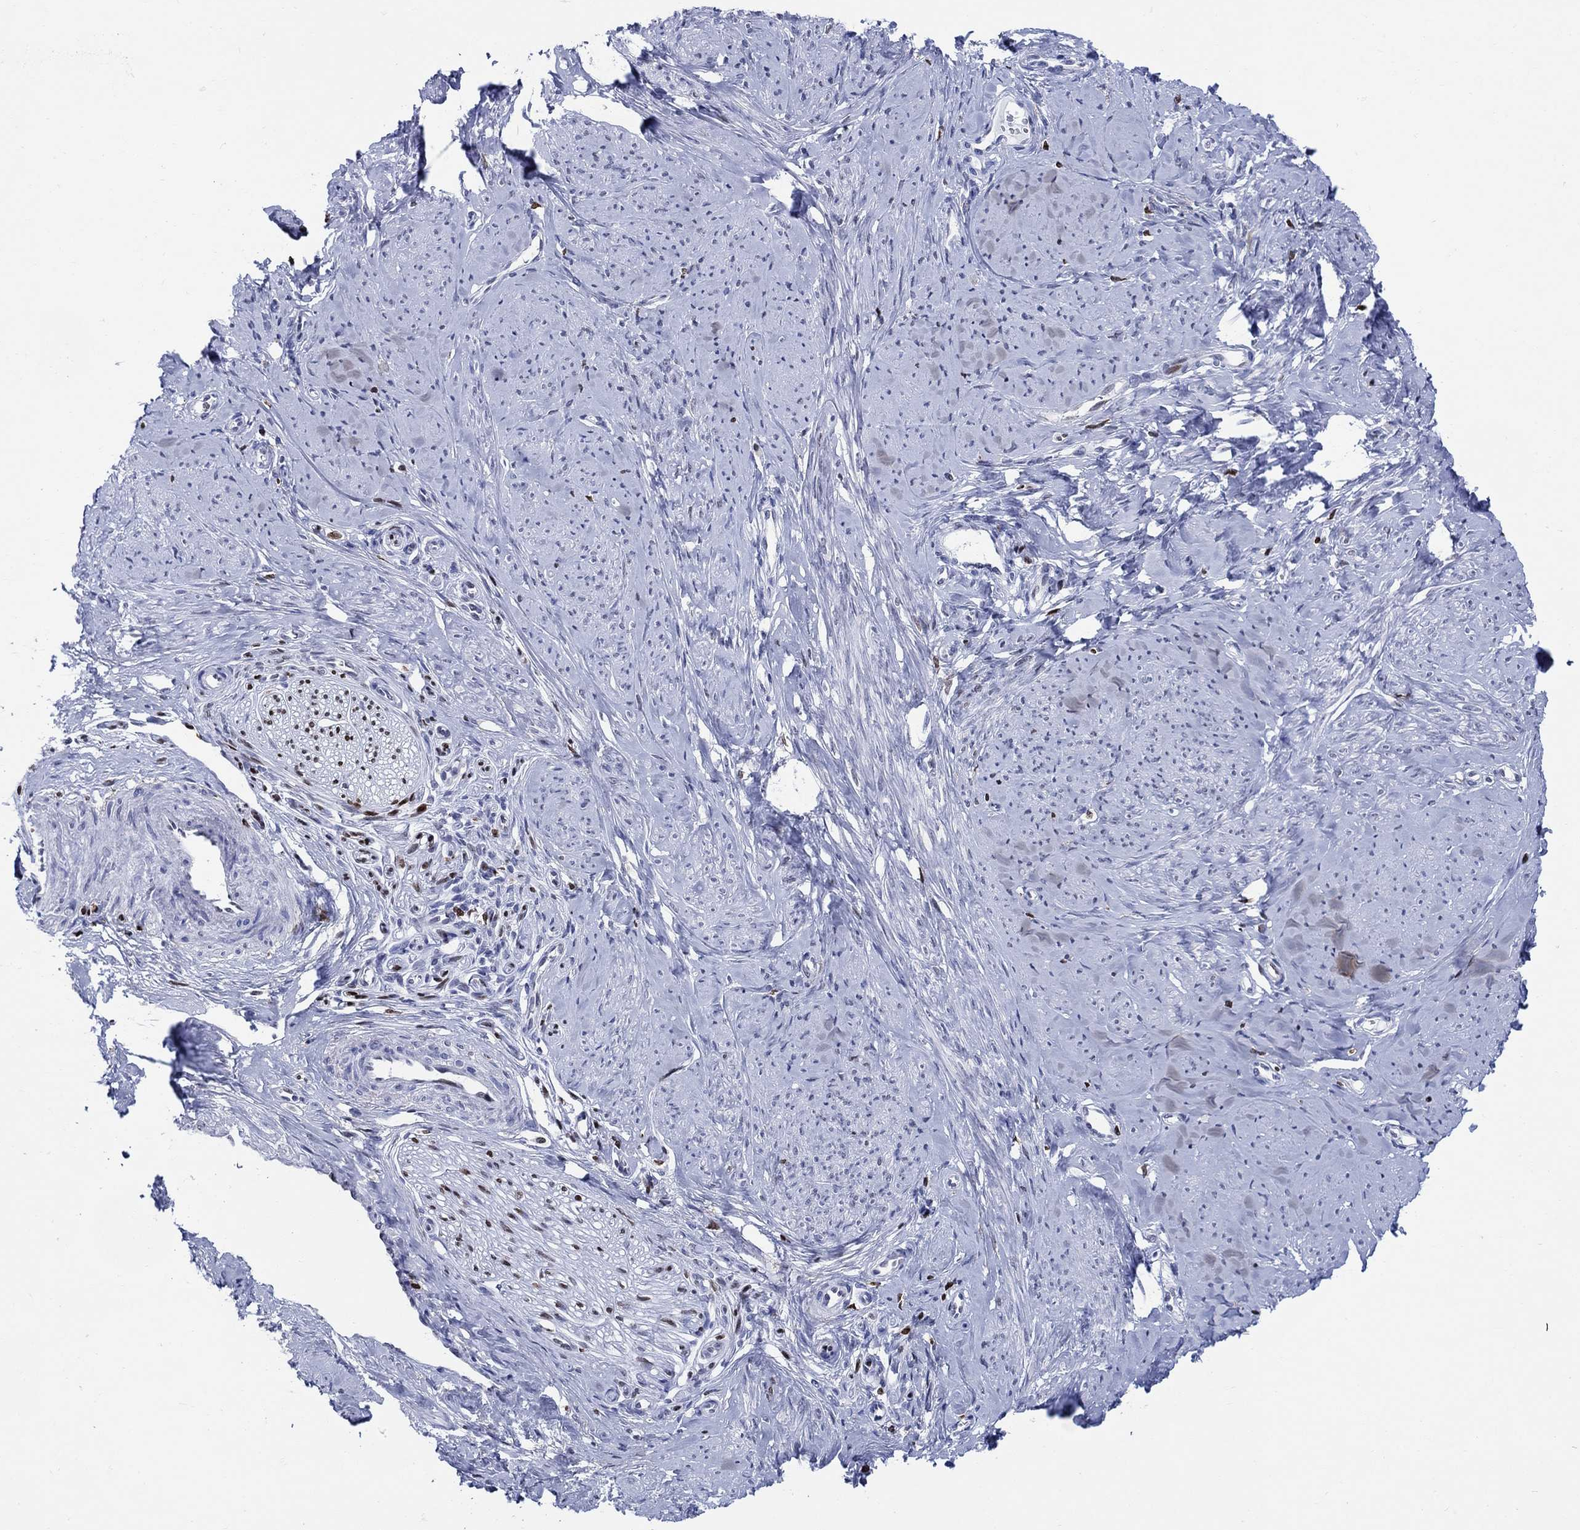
{"staining": {"intensity": "negative", "quantity": "none", "location": "none"}, "tissue": "smooth muscle", "cell_type": "Smooth muscle cells", "image_type": "normal", "snomed": [{"axis": "morphology", "description": "Normal tissue, NOS"}, {"axis": "topography", "description": "Smooth muscle"}], "caption": "Normal smooth muscle was stained to show a protein in brown. There is no significant expression in smooth muscle cells. (DAB (3,3'-diaminobenzidine) immunohistochemistry (IHC), high magnification).", "gene": "HMGA1", "patient": {"sex": "female", "age": 48}}